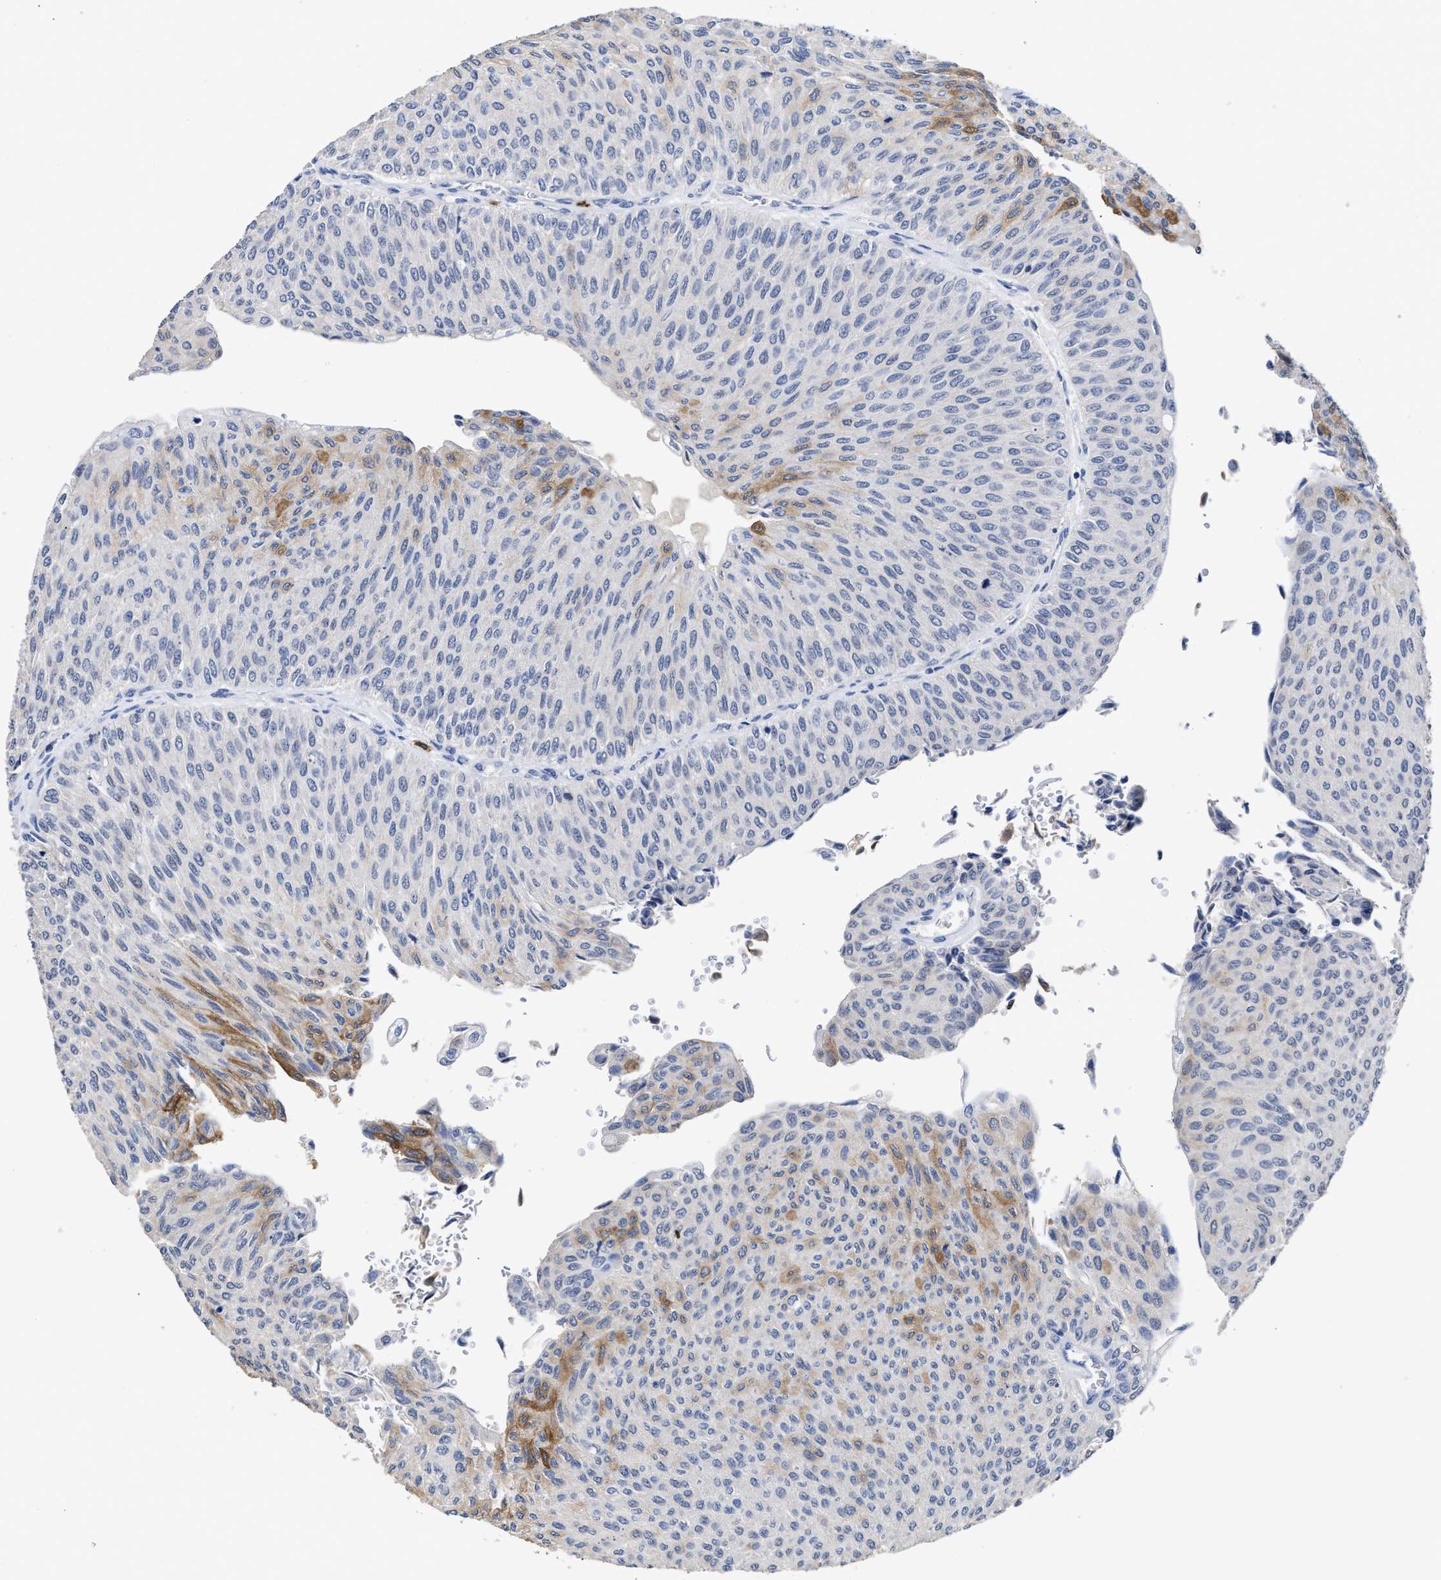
{"staining": {"intensity": "moderate", "quantity": "<25%", "location": "cytoplasmic/membranous"}, "tissue": "urothelial cancer", "cell_type": "Tumor cells", "image_type": "cancer", "snomed": [{"axis": "morphology", "description": "Urothelial carcinoma, Low grade"}, {"axis": "topography", "description": "Urinary bladder"}], "caption": "Tumor cells demonstrate low levels of moderate cytoplasmic/membranous positivity in approximately <25% of cells in human low-grade urothelial carcinoma.", "gene": "AHNAK2", "patient": {"sex": "male", "age": 78}}